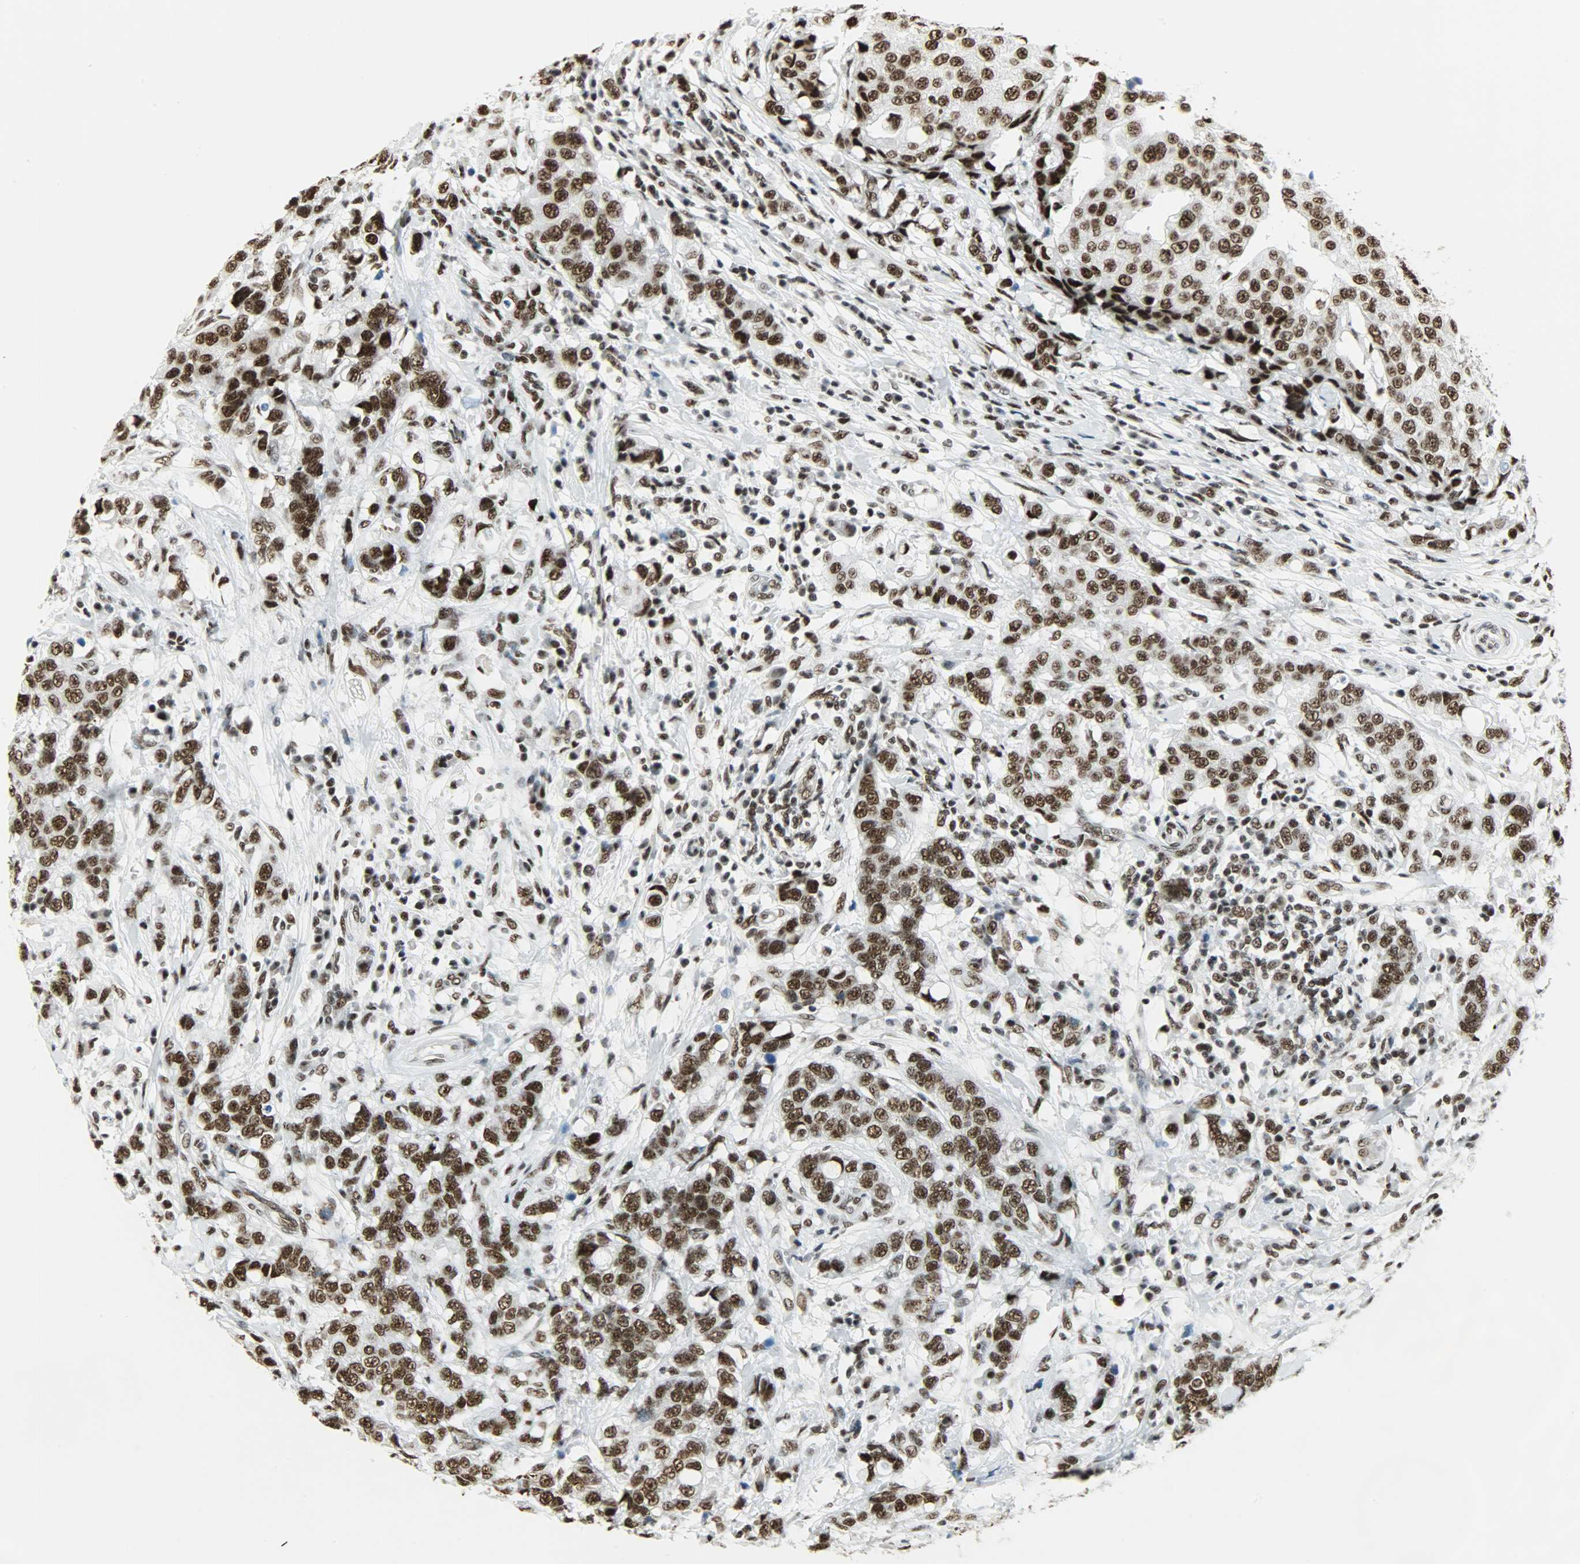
{"staining": {"intensity": "strong", "quantity": ">75%", "location": "nuclear"}, "tissue": "breast cancer", "cell_type": "Tumor cells", "image_type": "cancer", "snomed": [{"axis": "morphology", "description": "Duct carcinoma"}, {"axis": "topography", "description": "Breast"}], "caption": "A brown stain shows strong nuclear staining of a protein in breast cancer tumor cells. The staining was performed using DAB (3,3'-diaminobenzidine) to visualize the protein expression in brown, while the nuclei were stained in blue with hematoxylin (Magnification: 20x).", "gene": "SNRPA", "patient": {"sex": "female", "age": 27}}